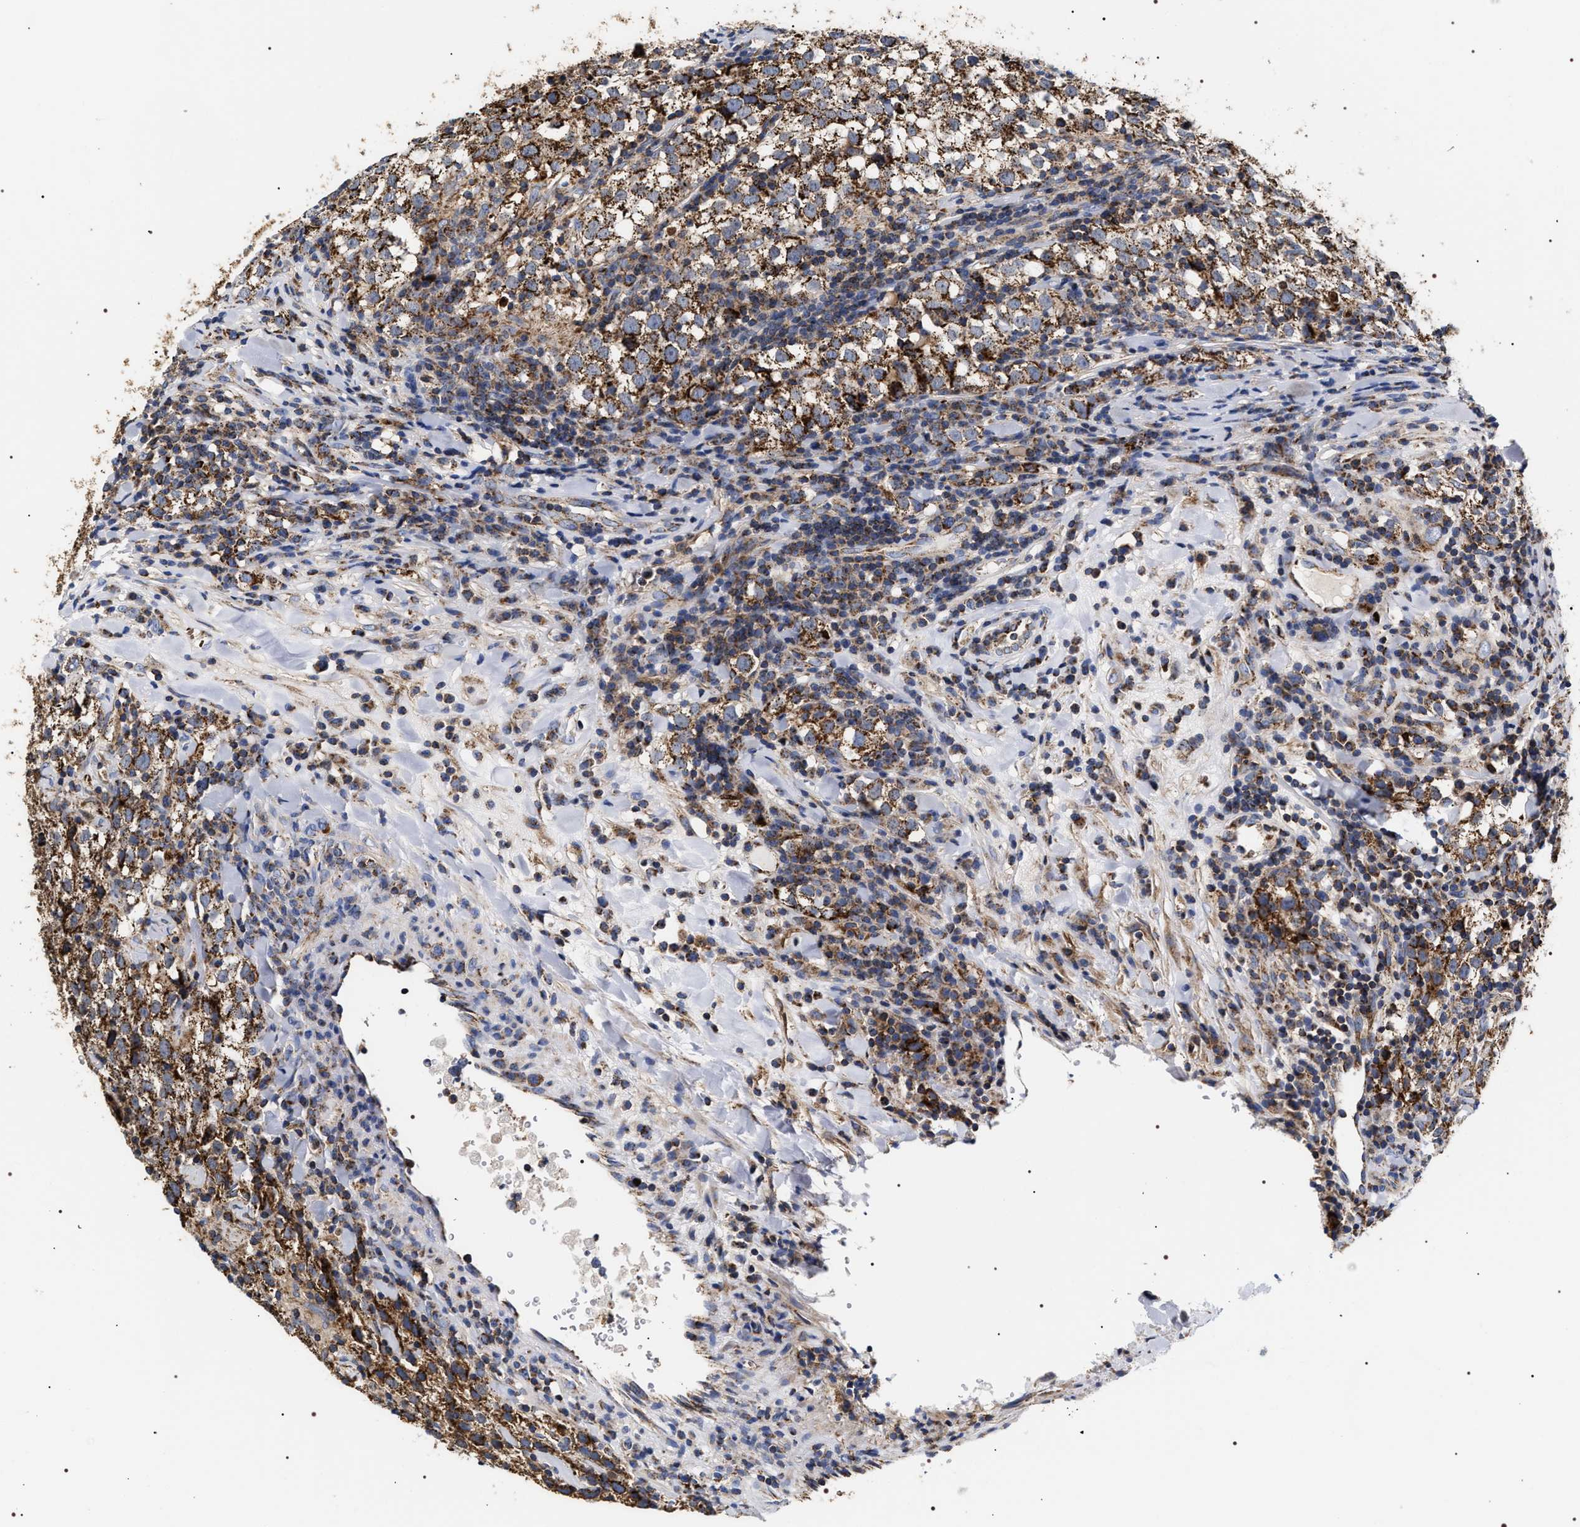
{"staining": {"intensity": "strong", "quantity": ">75%", "location": "cytoplasmic/membranous"}, "tissue": "testis cancer", "cell_type": "Tumor cells", "image_type": "cancer", "snomed": [{"axis": "morphology", "description": "Seminoma, NOS"}, {"axis": "morphology", "description": "Carcinoma, Embryonal, NOS"}, {"axis": "topography", "description": "Testis"}], "caption": "Immunohistochemistry histopathology image of neoplastic tissue: testis cancer (embryonal carcinoma) stained using IHC shows high levels of strong protein expression localized specifically in the cytoplasmic/membranous of tumor cells, appearing as a cytoplasmic/membranous brown color.", "gene": "COG5", "patient": {"sex": "male", "age": 36}}